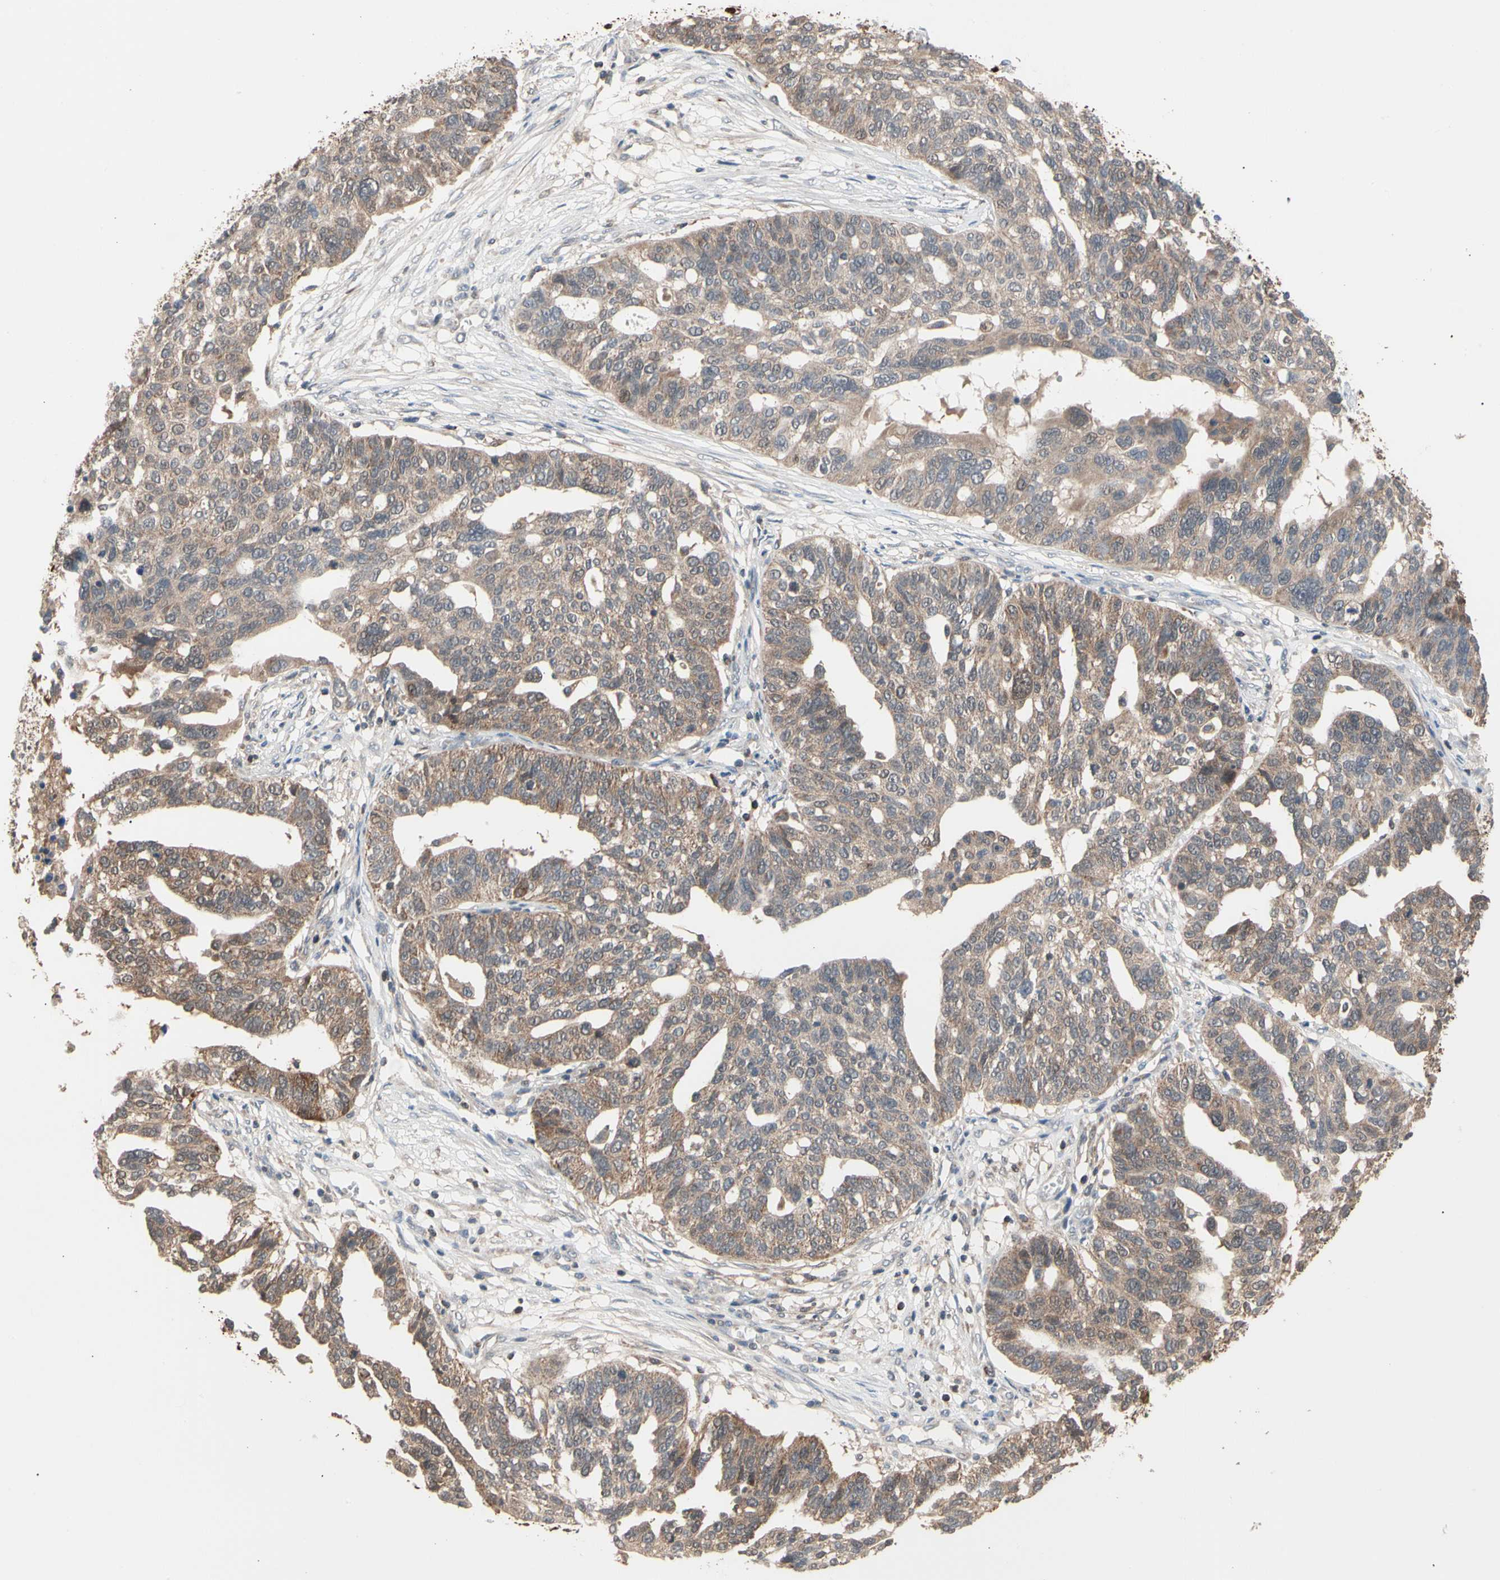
{"staining": {"intensity": "weak", "quantity": ">75%", "location": "cytoplasmic/membranous"}, "tissue": "ovarian cancer", "cell_type": "Tumor cells", "image_type": "cancer", "snomed": [{"axis": "morphology", "description": "Cystadenocarcinoma, serous, NOS"}, {"axis": "topography", "description": "Ovary"}], "caption": "Brown immunohistochemical staining in human ovarian cancer reveals weak cytoplasmic/membranous positivity in about >75% of tumor cells. (DAB IHC, brown staining for protein, blue staining for nuclei).", "gene": "MTHFS", "patient": {"sex": "female", "age": 59}}